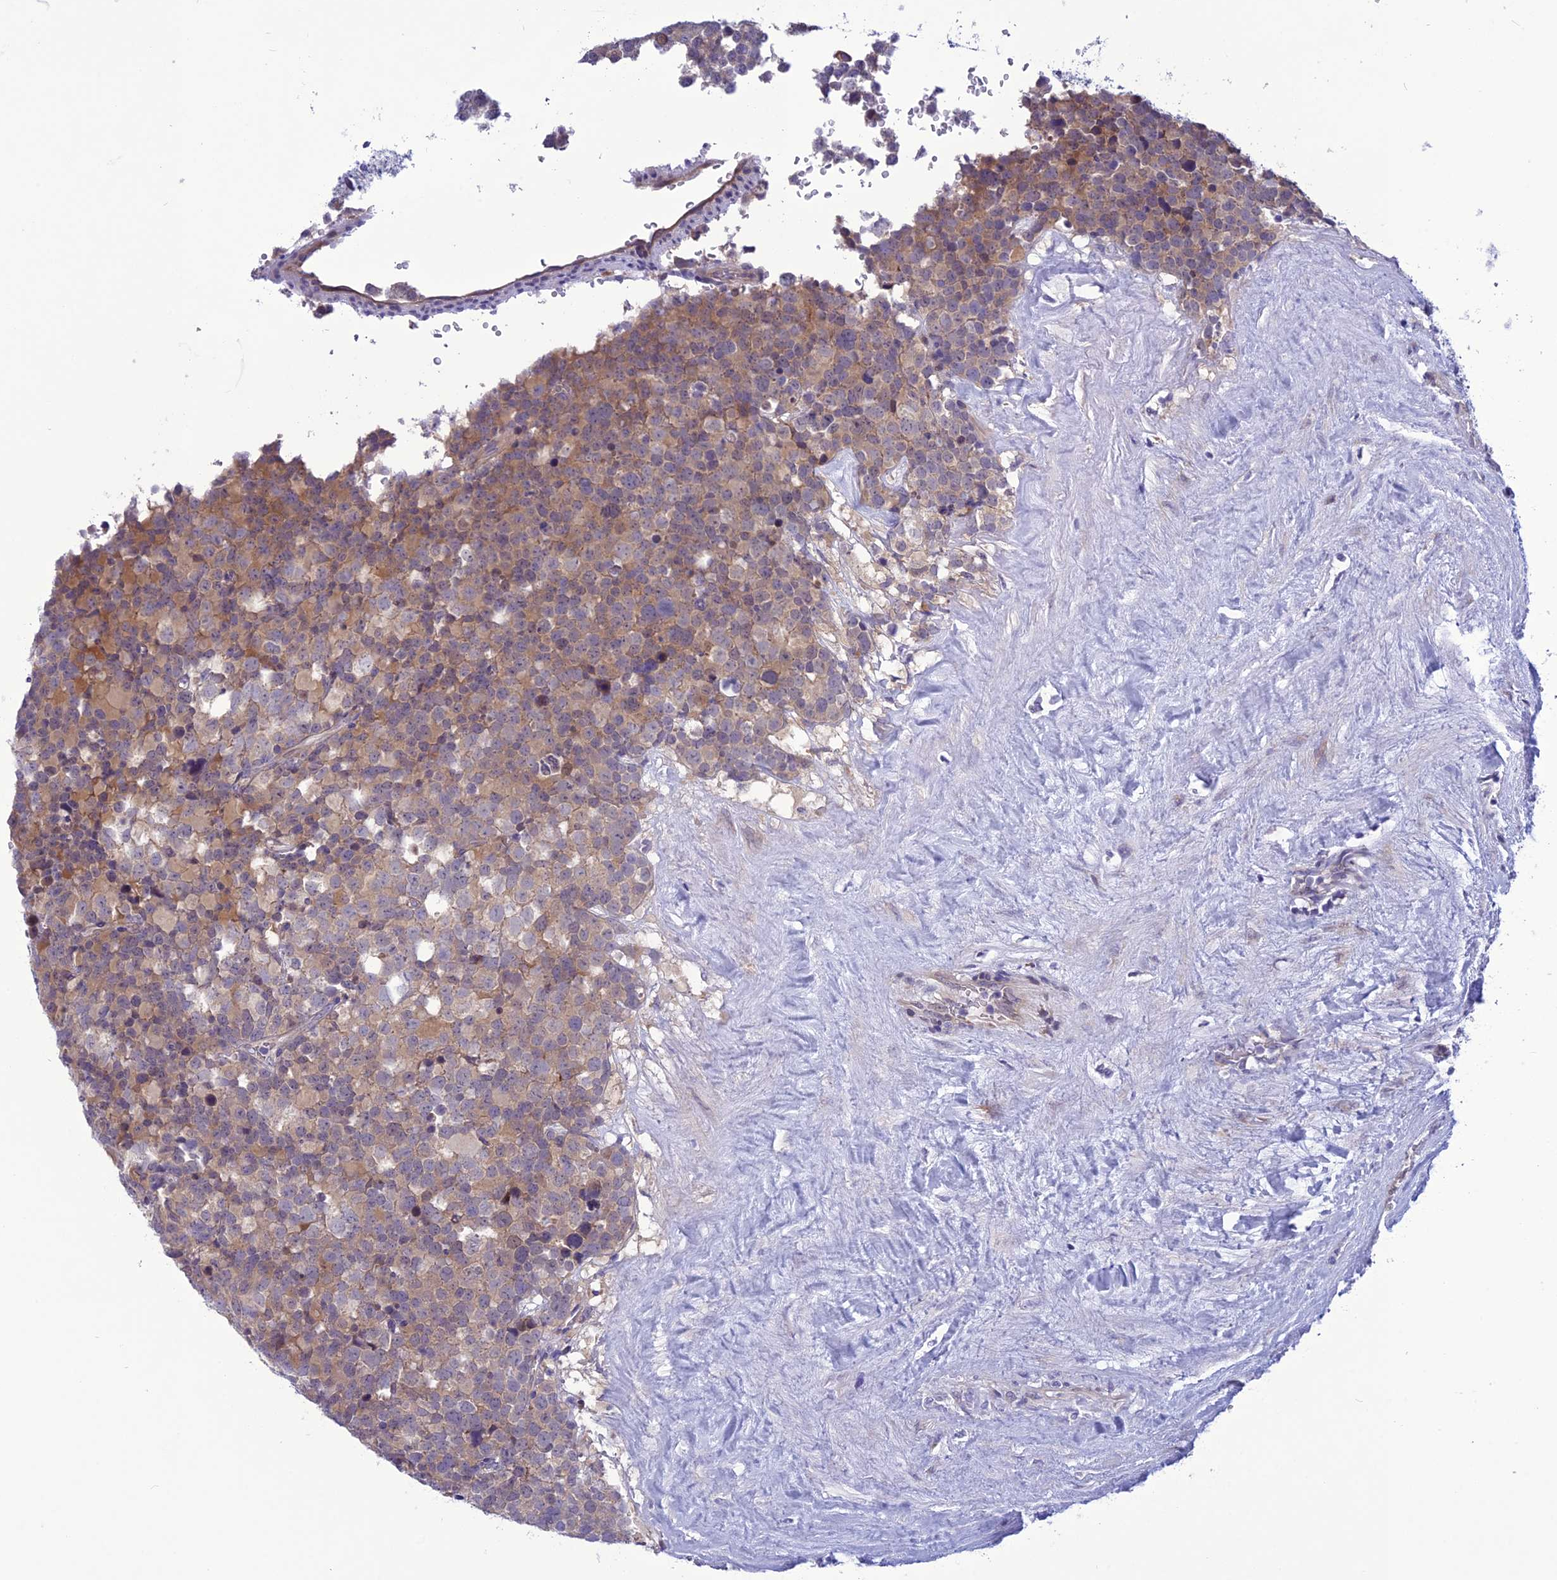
{"staining": {"intensity": "moderate", "quantity": "<25%", "location": "cytoplasmic/membranous"}, "tissue": "testis cancer", "cell_type": "Tumor cells", "image_type": "cancer", "snomed": [{"axis": "morphology", "description": "Seminoma, NOS"}, {"axis": "topography", "description": "Testis"}], "caption": "Moderate cytoplasmic/membranous expression is appreciated in about <25% of tumor cells in testis cancer.", "gene": "PSMF1", "patient": {"sex": "male", "age": 71}}